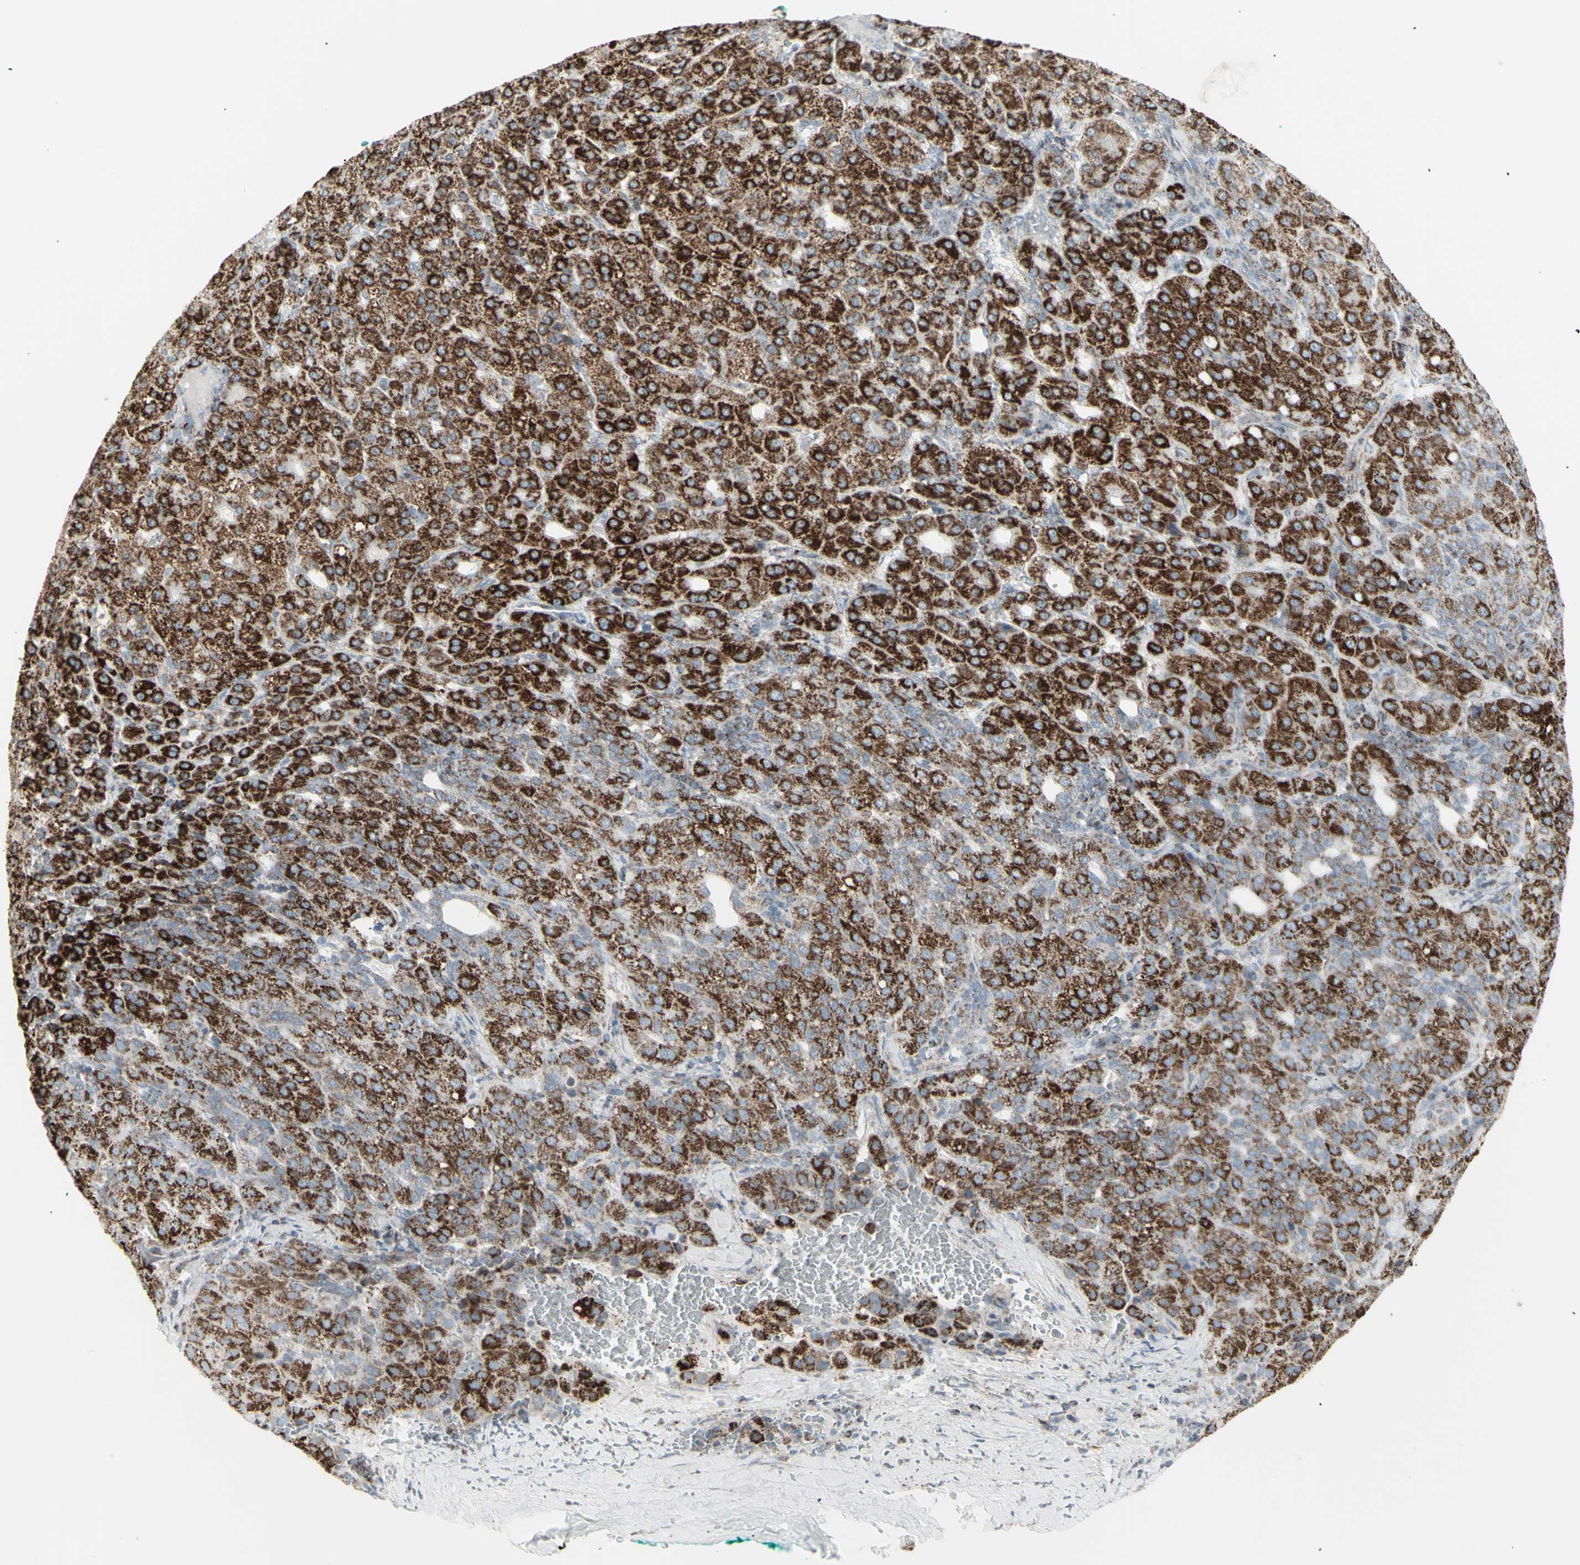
{"staining": {"intensity": "strong", "quantity": "25%-75%", "location": "cytoplasmic/membranous"}, "tissue": "liver cancer", "cell_type": "Tumor cells", "image_type": "cancer", "snomed": [{"axis": "morphology", "description": "Carcinoma, Hepatocellular, NOS"}, {"axis": "topography", "description": "Liver"}], "caption": "Human liver cancer (hepatocellular carcinoma) stained for a protein (brown) displays strong cytoplasmic/membranous positive expression in about 25%-75% of tumor cells.", "gene": "PLGRKT", "patient": {"sex": "male", "age": 65}}